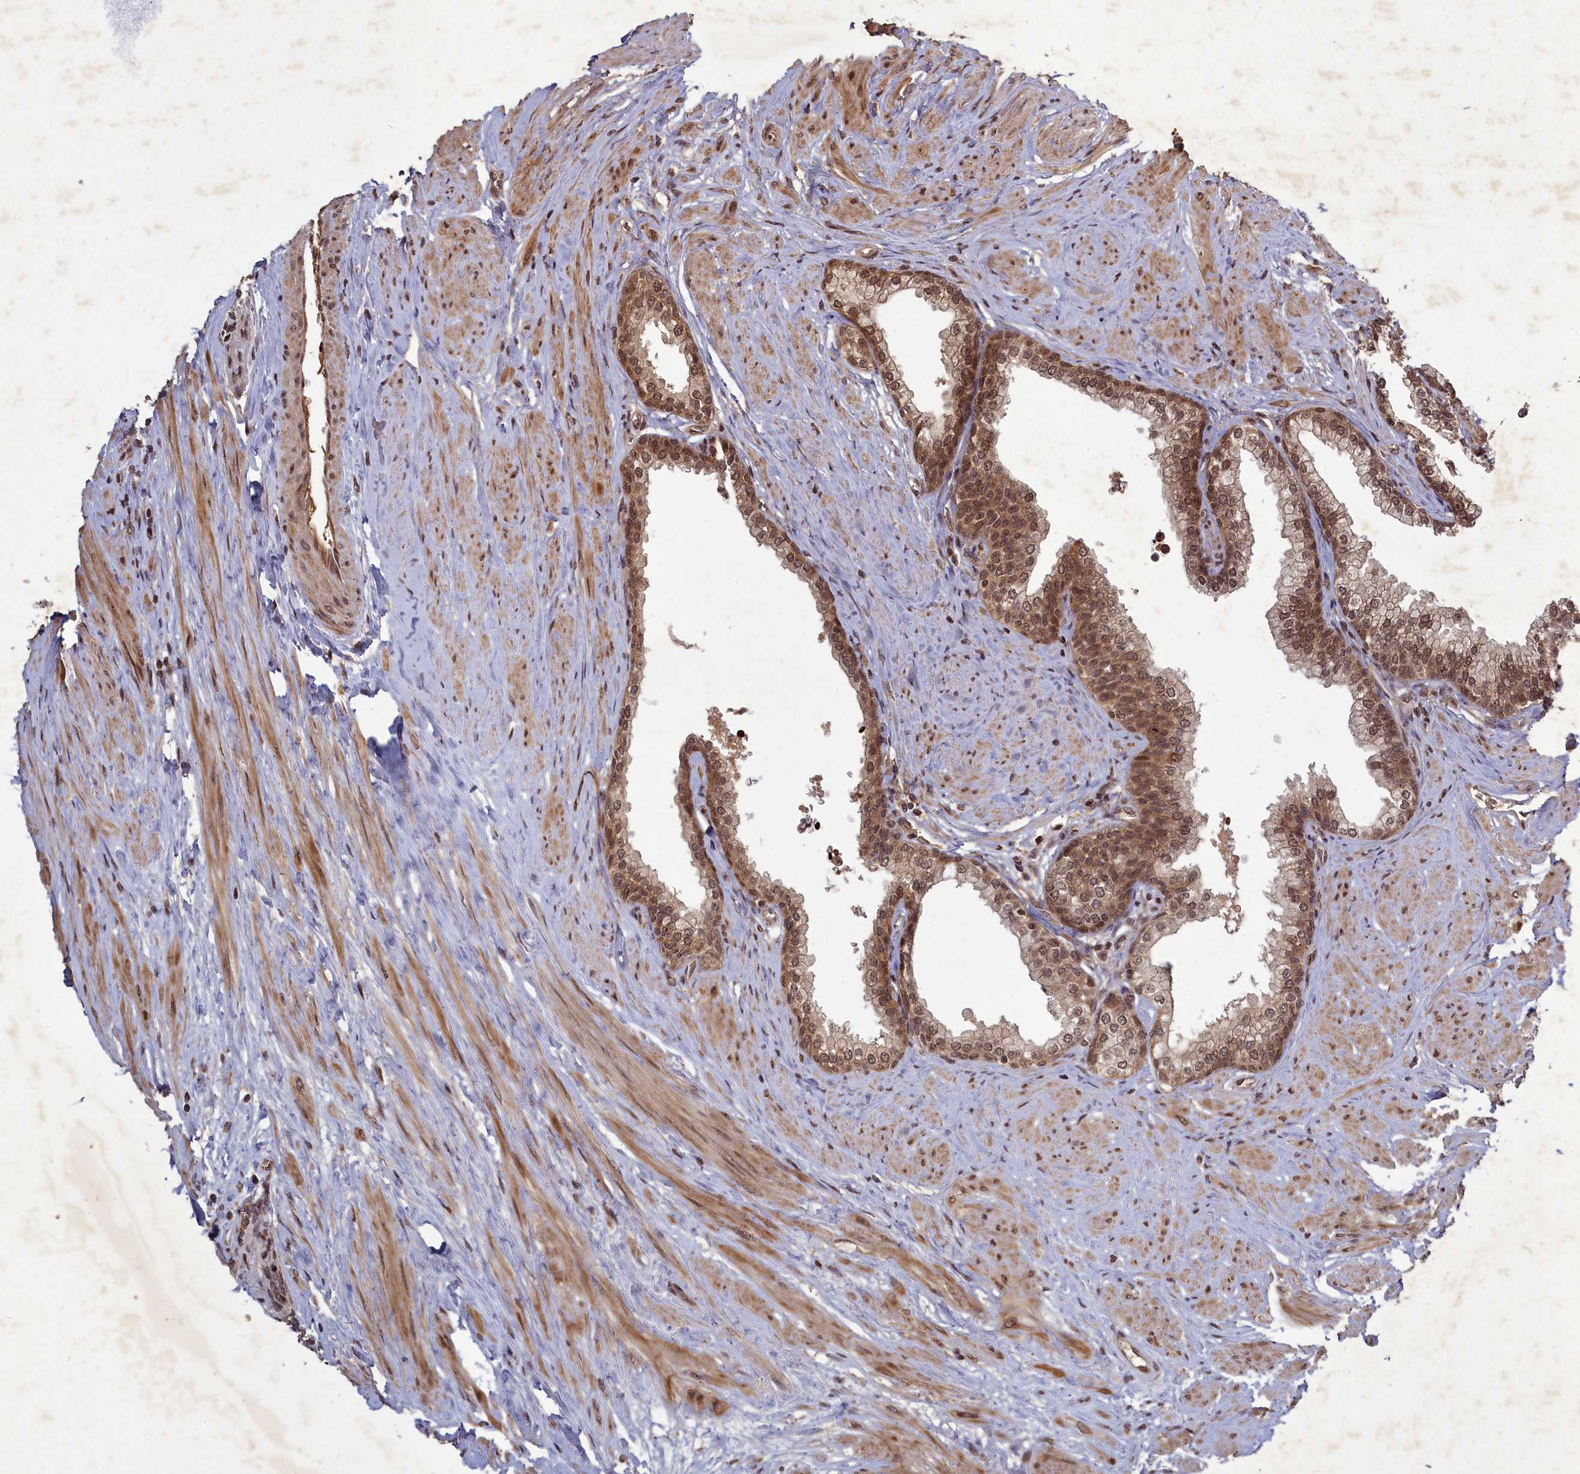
{"staining": {"intensity": "moderate", "quantity": ">75%", "location": "cytoplasmic/membranous,nuclear"}, "tissue": "prostate", "cell_type": "Glandular cells", "image_type": "normal", "snomed": [{"axis": "morphology", "description": "Normal tissue, NOS"}, {"axis": "morphology", "description": "Urothelial carcinoma, Low grade"}, {"axis": "topography", "description": "Urinary bladder"}, {"axis": "topography", "description": "Prostate"}], "caption": "Protein expression analysis of normal human prostate reveals moderate cytoplasmic/membranous,nuclear expression in about >75% of glandular cells.", "gene": "SRMS", "patient": {"sex": "male", "age": 60}}